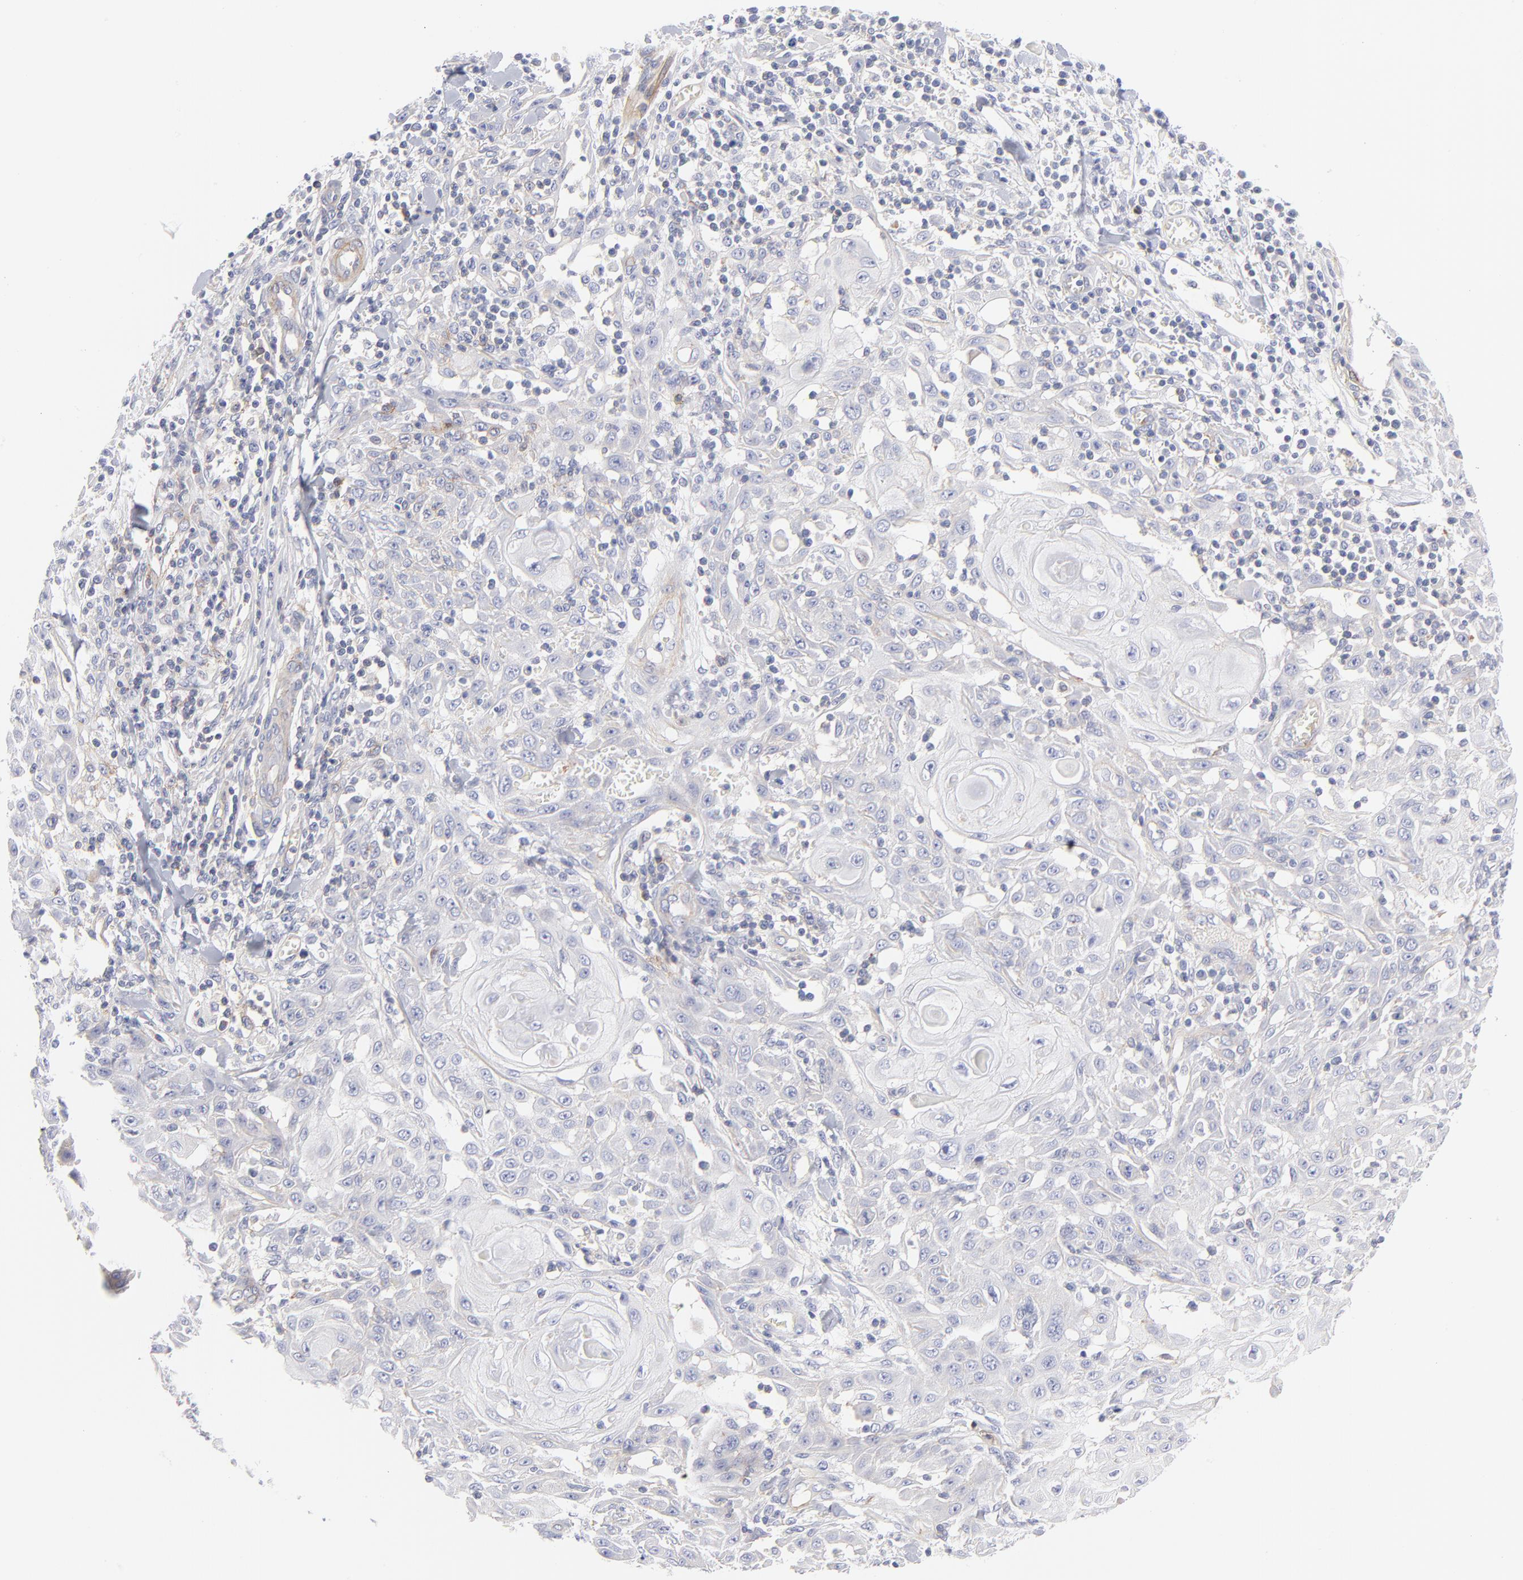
{"staining": {"intensity": "negative", "quantity": "none", "location": "none"}, "tissue": "skin cancer", "cell_type": "Tumor cells", "image_type": "cancer", "snomed": [{"axis": "morphology", "description": "Squamous cell carcinoma, NOS"}, {"axis": "topography", "description": "Skin"}], "caption": "The image demonstrates no significant expression in tumor cells of squamous cell carcinoma (skin).", "gene": "ACTA2", "patient": {"sex": "male", "age": 24}}